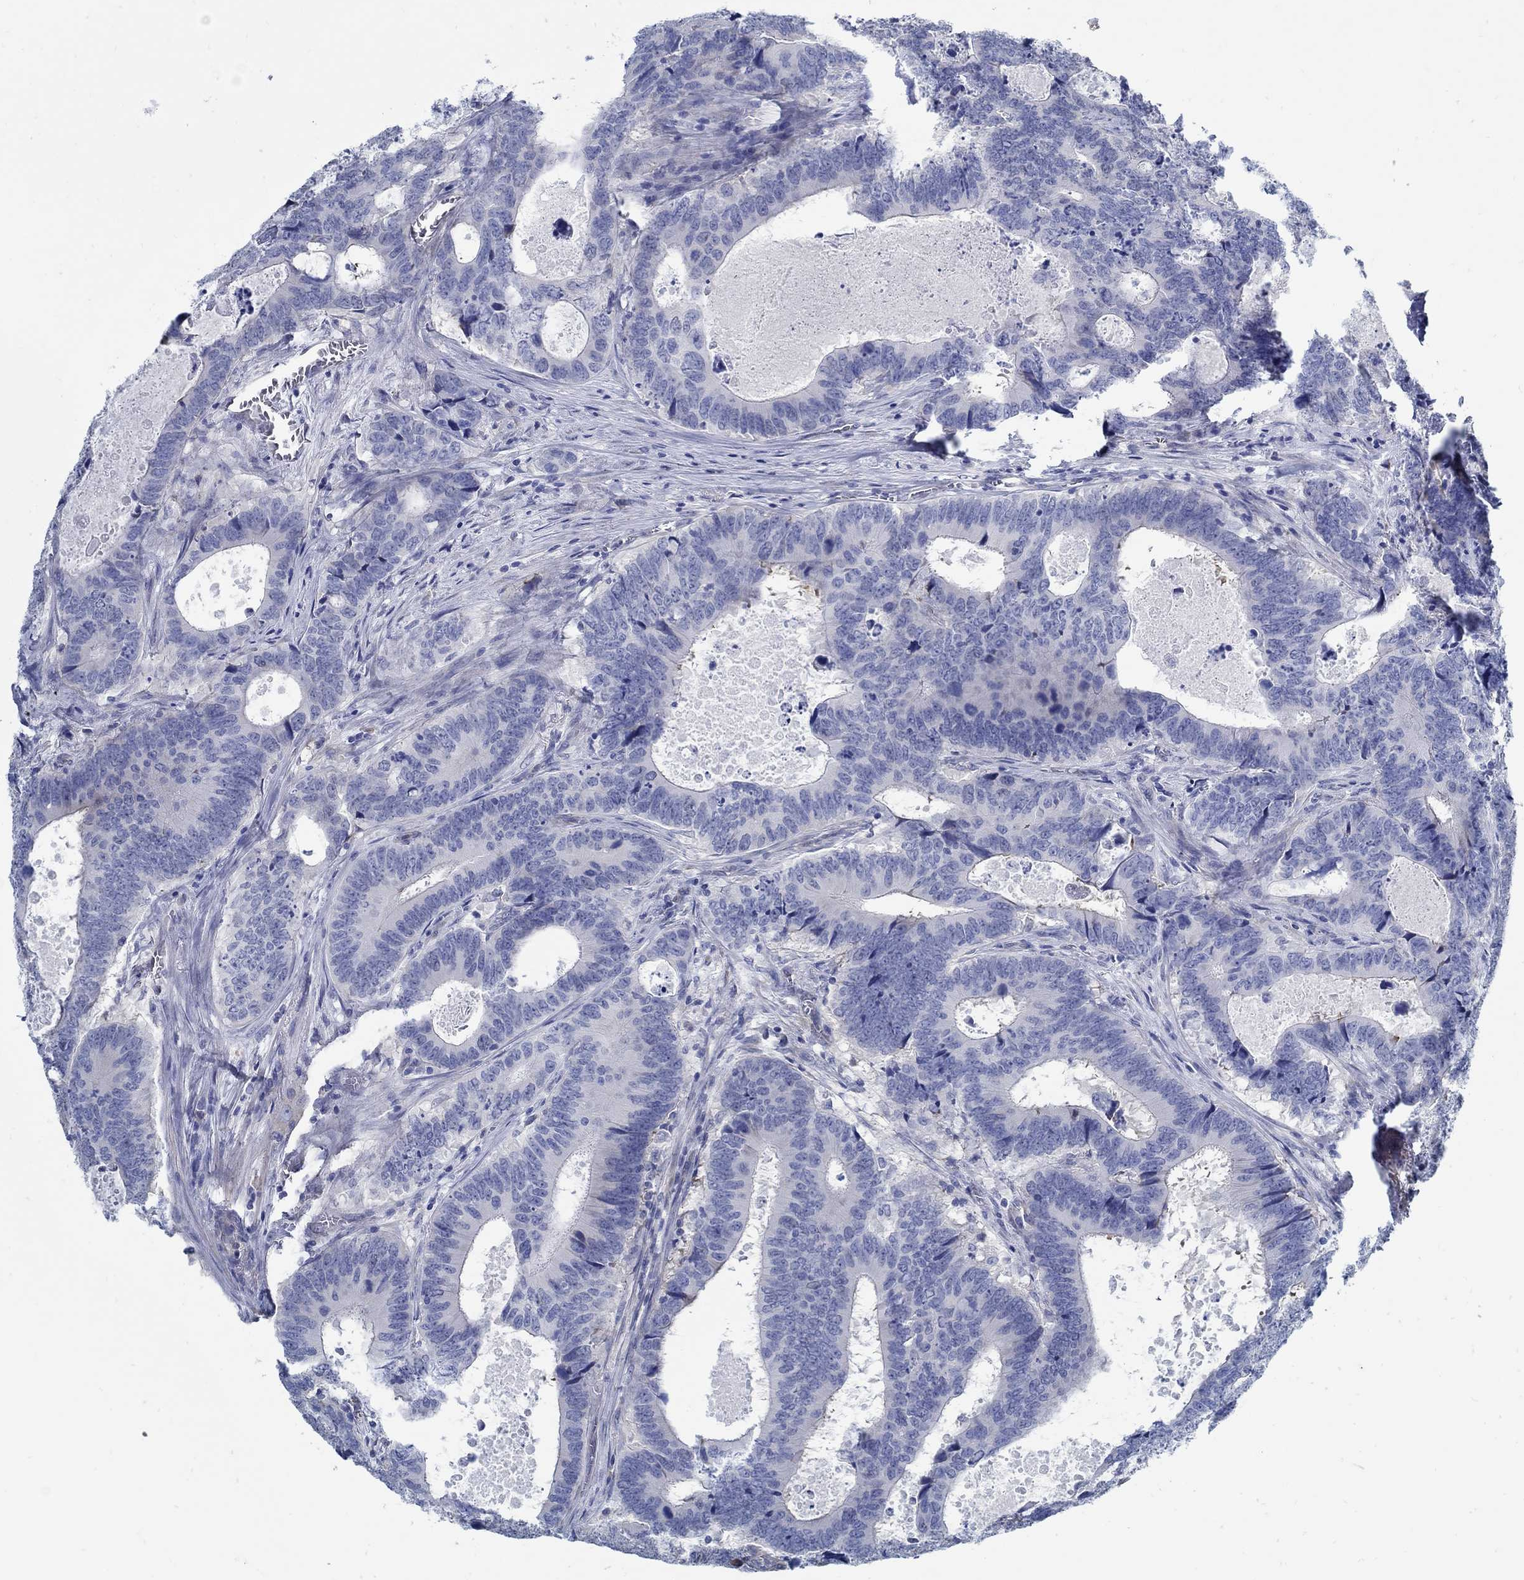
{"staining": {"intensity": "negative", "quantity": "none", "location": "none"}, "tissue": "colorectal cancer", "cell_type": "Tumor cells", "image_type": "cancer", "snomed": [{"axis": "morphology", "description": "Adenocarcinoma, NOS"}, {"axis": "topography", "description": "Colon"}], "caption": "This is an immunohistochemistry (IHC) image of human colorectal cancer. There is no staining in tumor cells.", "gene": "C15orf39", "patient": {"sex": "female", "age": 82}}